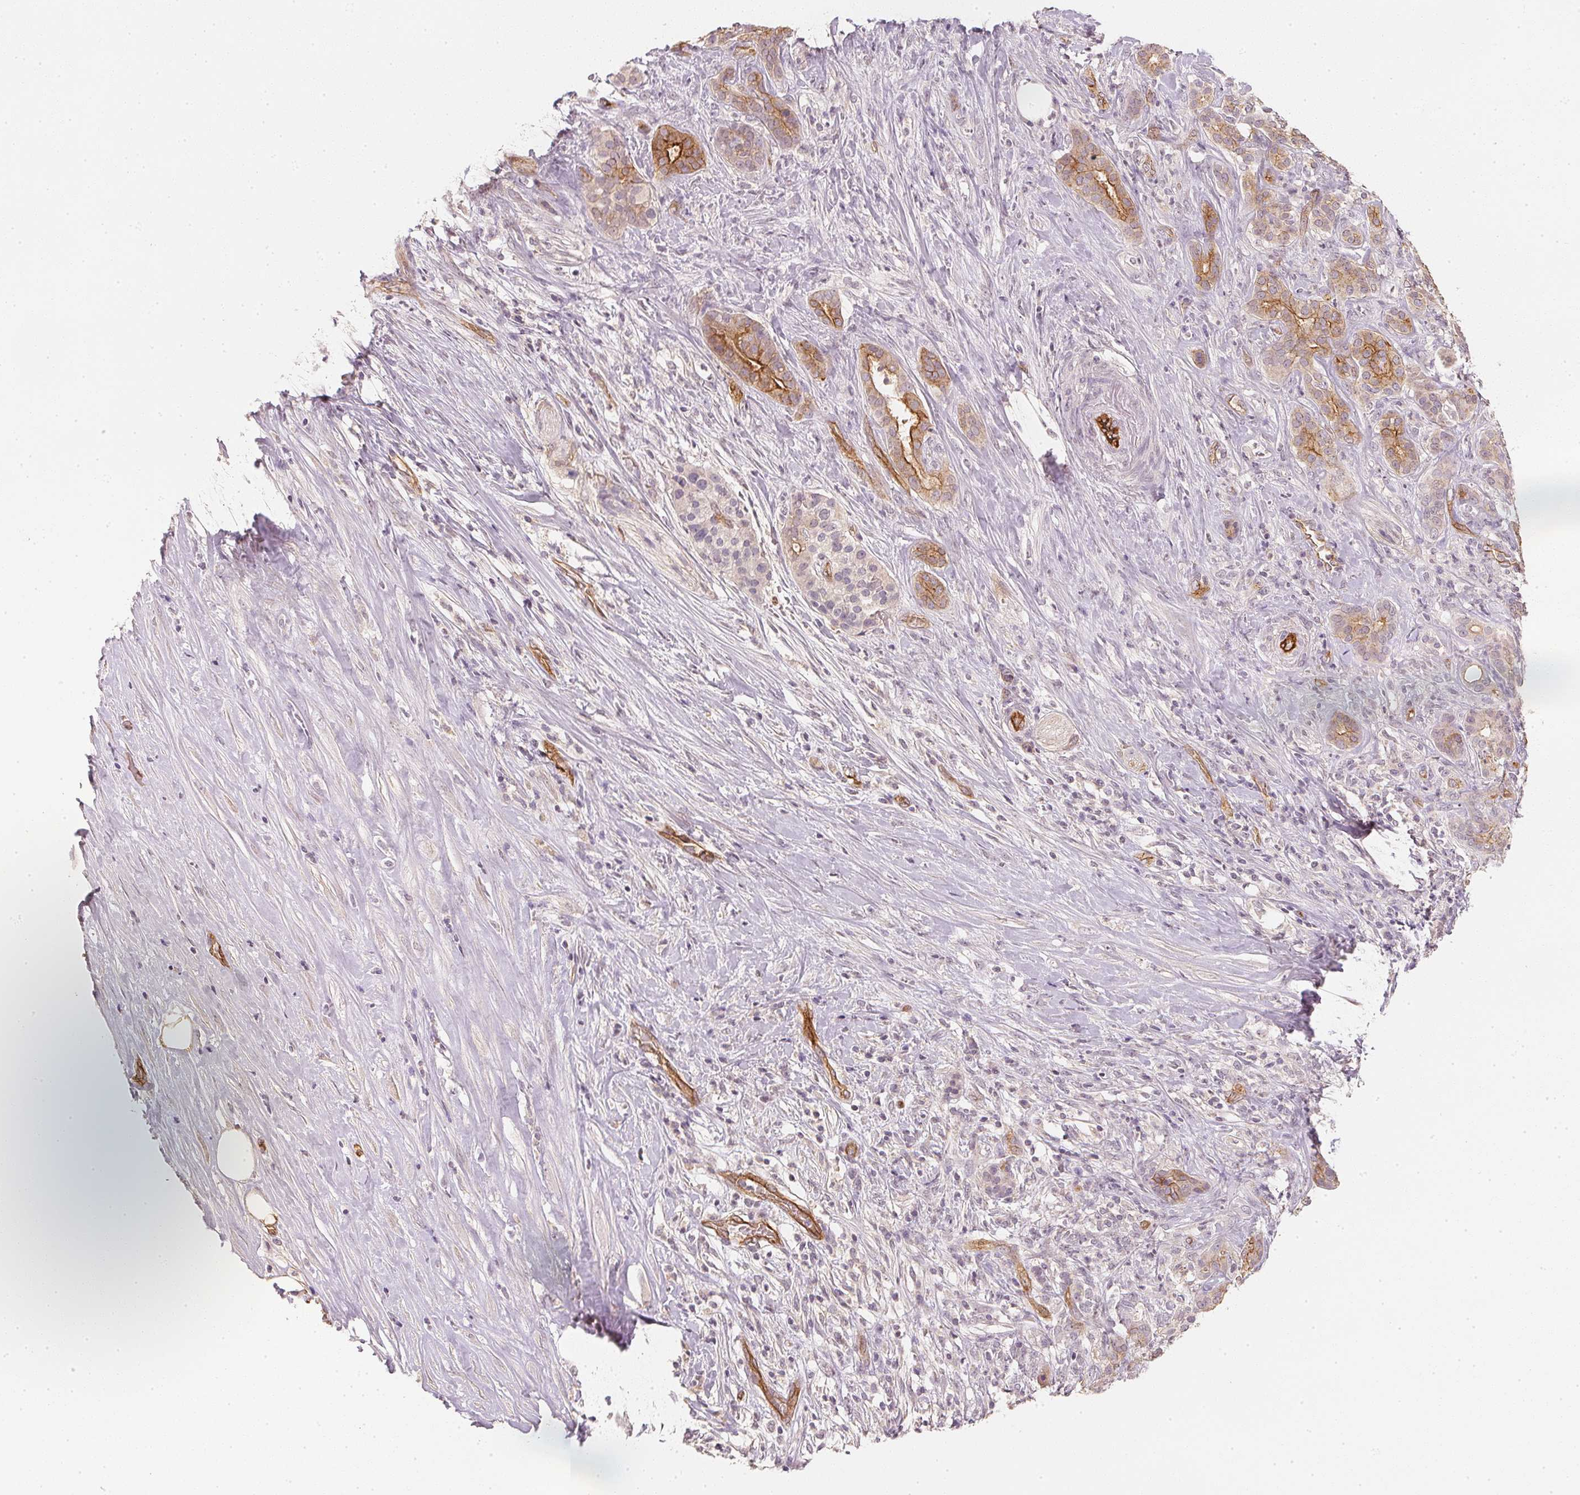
{"staining": {"intensity": "moderate", "quantity": "<25%", "location": "cytoplasmic/membranous"}, "tissue": "pancreatic cancer", "cell_type": "Tumor cells", "image_type": "cancer", "snomed": [{"axis": "morphology", "description": "Normal tissue, NOS"}, {"axis": "morphology", "description": "Inflammation, NOS"}, {"axis": "morphology", "description": "Adenocarcinoma, NOS"}, {"axis": "topography", "description": "Pancreas"}], "caption": "Protein expression analysis of pancreatic cancer (adenocarcinoma) demonstrates moderate cytoplasmic/membranous positivity in about <25% of tumor cells.", "gene": "CIB1", "patient": {"sex": "male", "age": 57}}